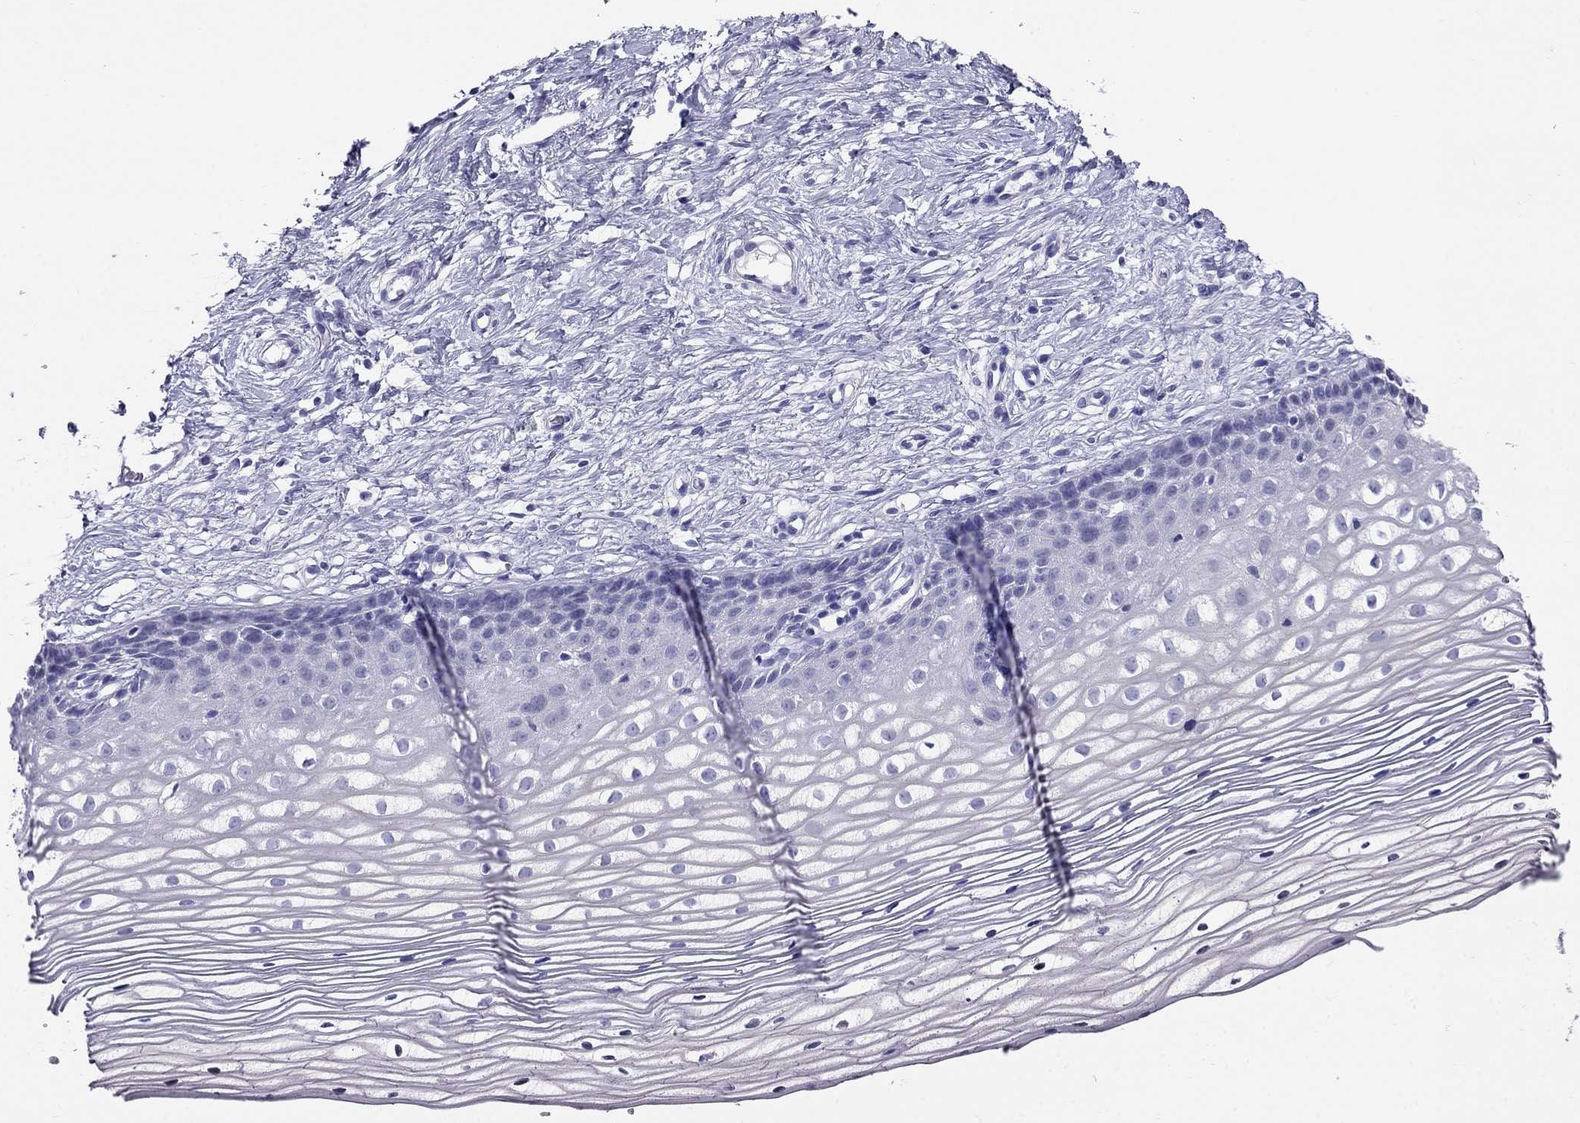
{"staining": {"intensity": "negative", "quantity": "none", "location": "none"}, "tissue": "cervix", "cell_type": "Glandular cells", "image_type": "normal", "snomed": [{"axis": "morphology", "description": "Normal tissue, NOS"}, {"axis": "topography", "description": "Cervix"}], "caption": "Immunohistochemistry (IHC) image of benign human cervix stained for a protein (brown), which displays no expression in glandular cells. (DAB (3,3'-diaminobenzidine) immunohistochemistry visualized using brightfield microscopy, high magnification).", "gene": "PPP1R36", "patient": {"sex": "female", "age": 40}}